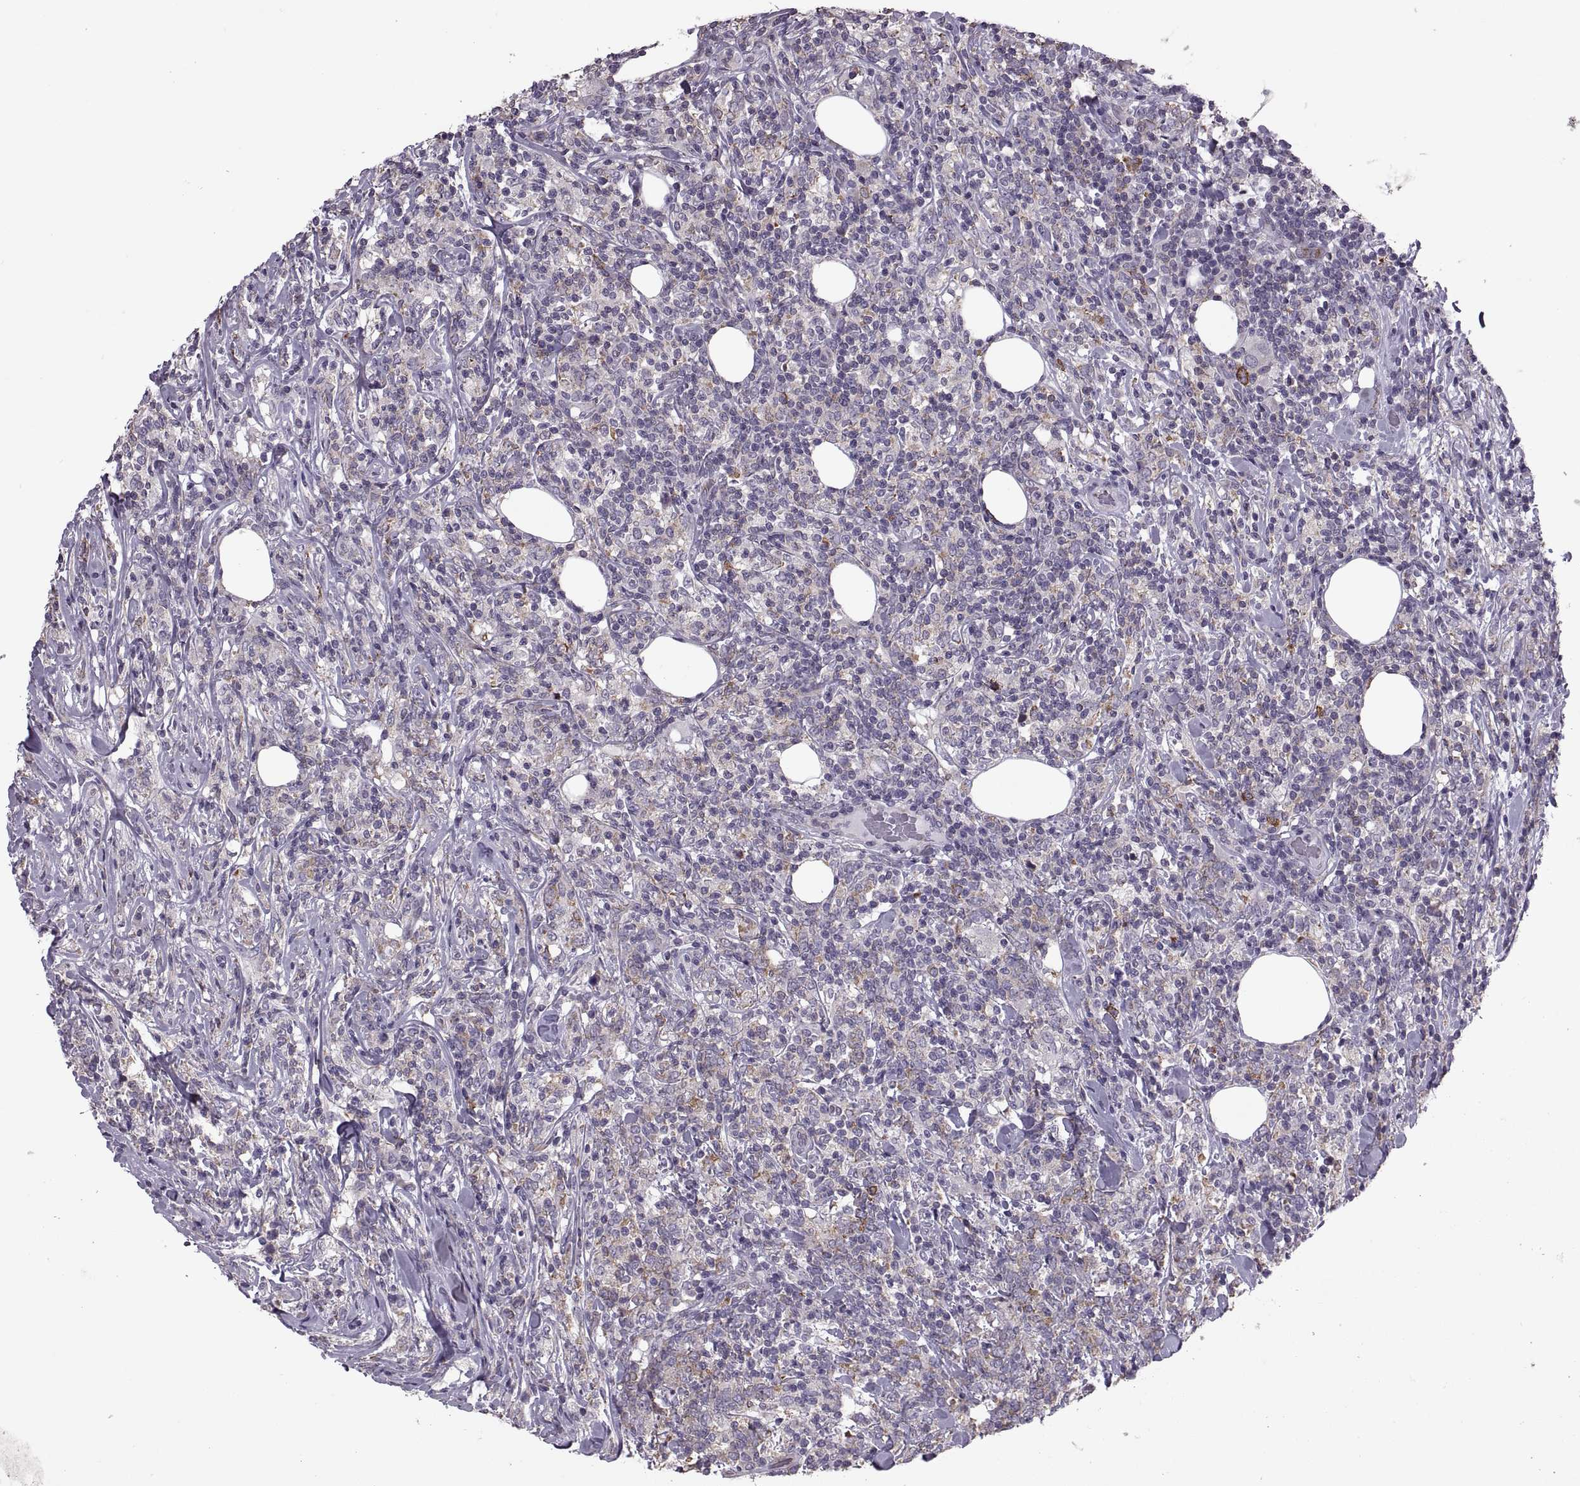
{"staining": {"intensity": "negative", "quantity": "none", "location": "none"}, "tissue": "lymphoma", "cell_type": "Tumor cells", "image_type": "cancer", "snomed": [{"axis": "morphology", "description": "Malignant lymphoma, non-Hodgkin's type, High grade"}, {"axis": "topography", "description": "Lymph node"}], "caption": "Immunohistochemistry histopathology image of neoplastic tissue: human lymphoma stained with DAB (3,3'-diaminobenzidine) shows no significant protein positivity in tumor cells.", "gene": "PABPC1", "patient": {"sex": "female", "age": 84}}